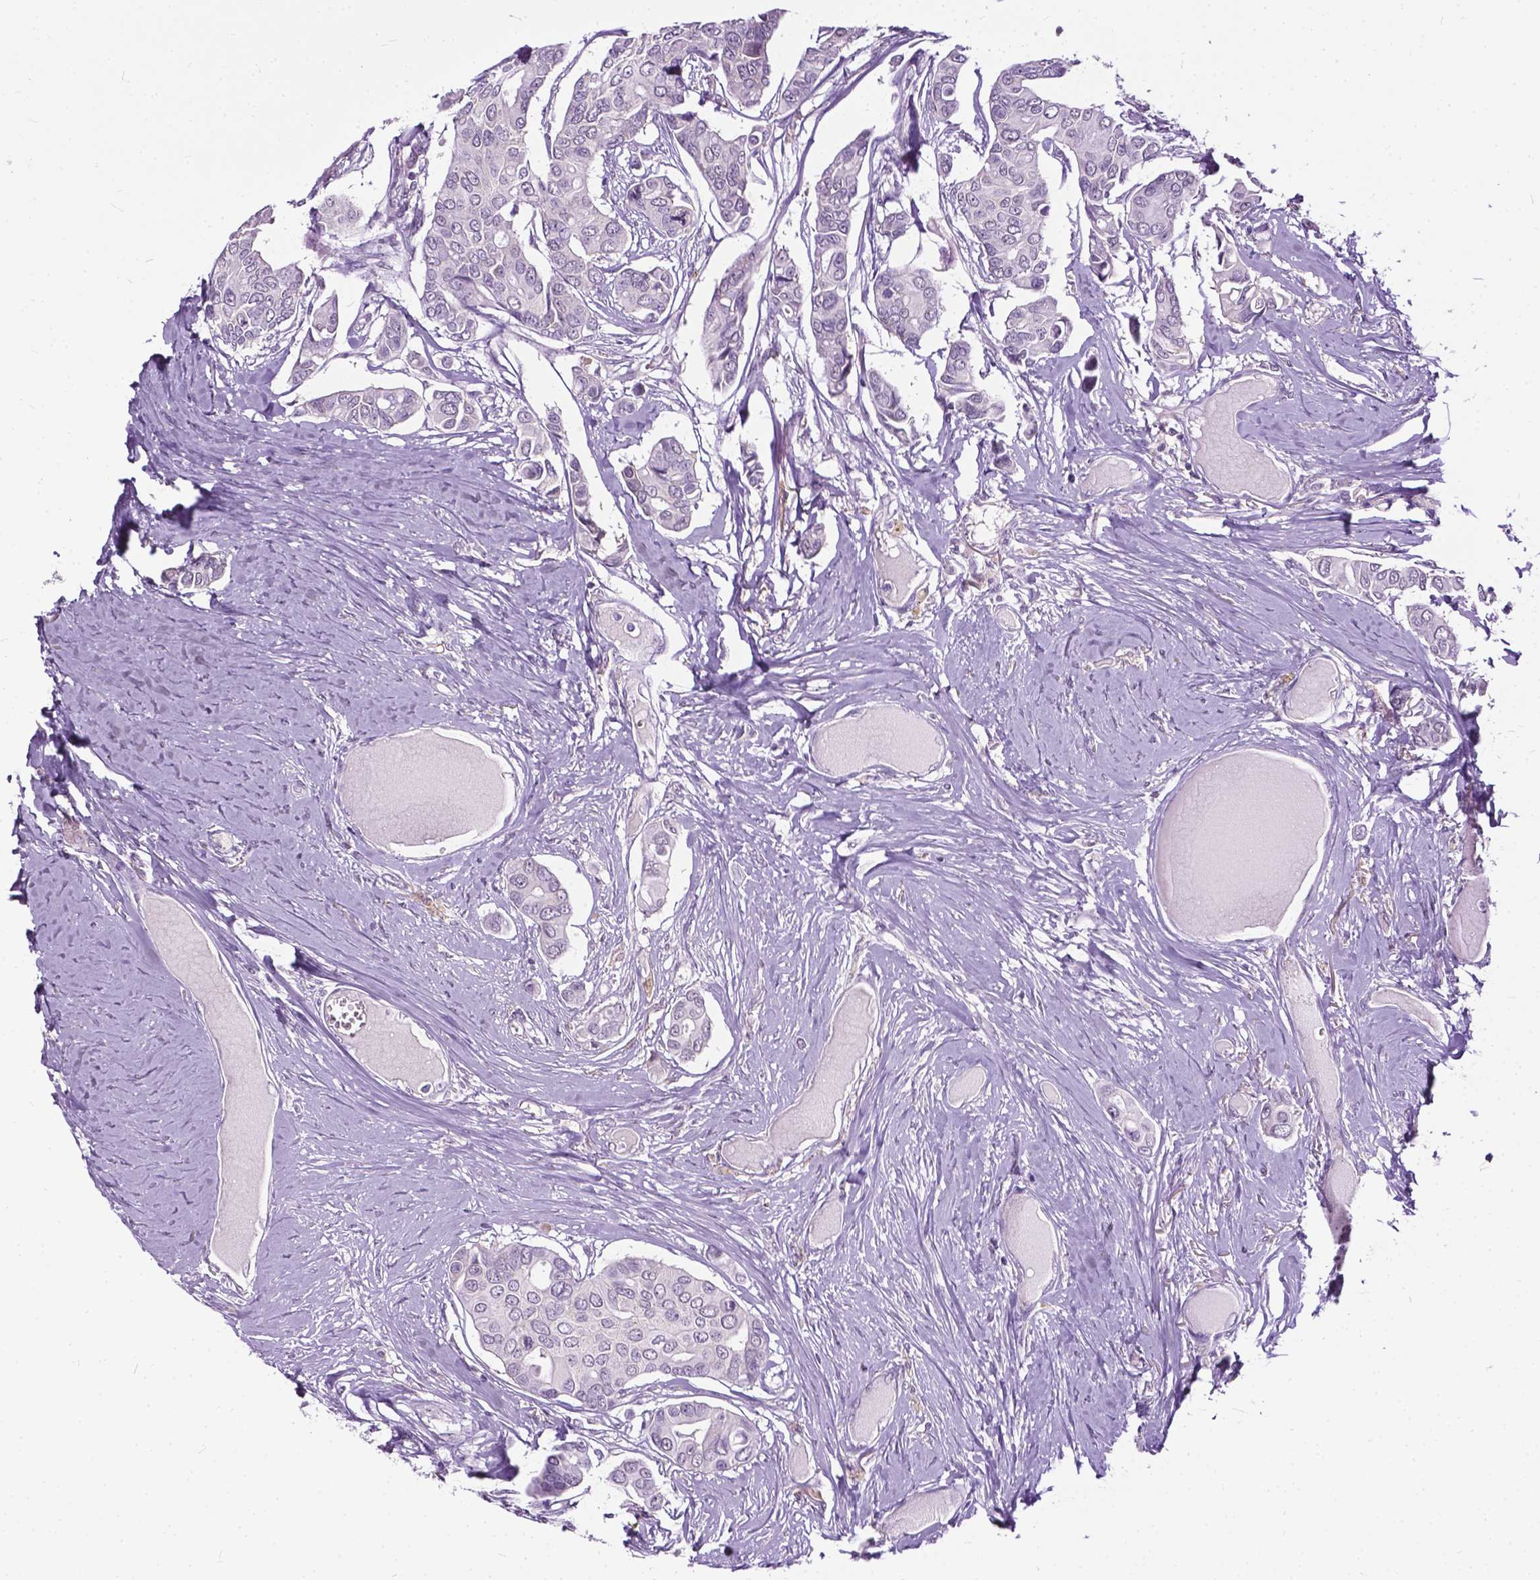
{"staining": {"intensity": "negative", "quantity": "none", "location": "none"}, "tissue": "breast cancer", "cell_type": "Tumor cells", "image_type": "cancer", "snomed": [{"axis": "morphology", "description": "Duct carcinoma"}, {"axis": "topography", "description": "Breast"}], "caption": "DAB immunohistochemical staining of human intraductal carcinoma (breast) reveals no significant expression in tumor cells. (DAB (3,3'-diaminobenzidine) immunohistochemistry (IHC) with hematoxylin counter stain).", "gene": "GPR37L1", "patient": {"sex": "female", "age": 54}}